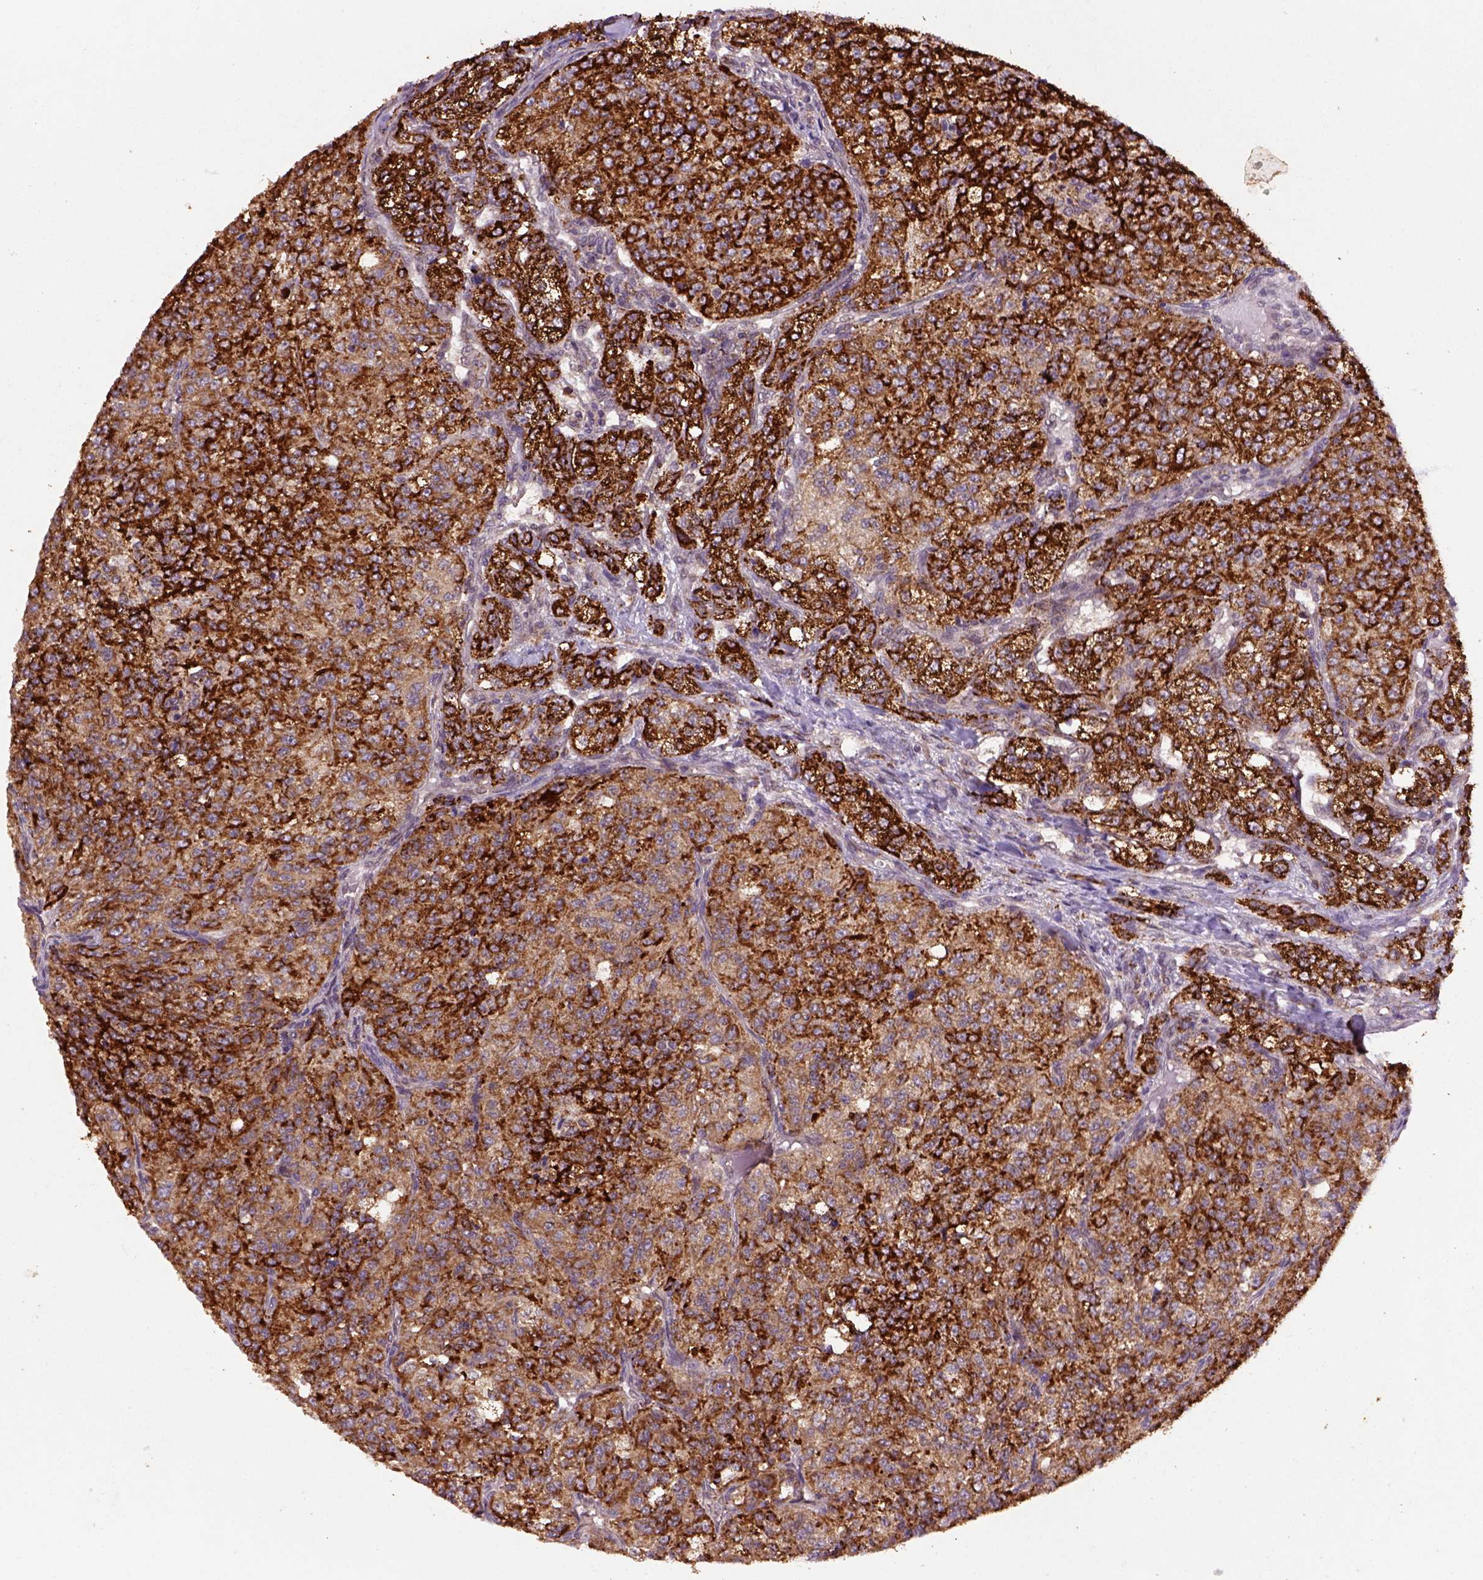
{"staining": {"intensity": "strong", "quantity": ">75%", "location": "cytoplasmic/membranous"}, "tissue": "renal cancer", "cell_type": "Tumor cells", "image_type": "cancer", "snomed": [{"axis": "morphology", "description": "Adenocarcinoma, NOS"}, {"axis": "topography", "description": "Kidney"}], "caption": "This histopathology image reveals renal adenocarcinoma stained with IHC to label a protein in brown. The cytoplasmic/membranous of tumor cells show strong positivity for the protein. Nuclei are counter-stained blue.", "gene": "FZD7", "patient": {"sex": "female", "age": 63}}